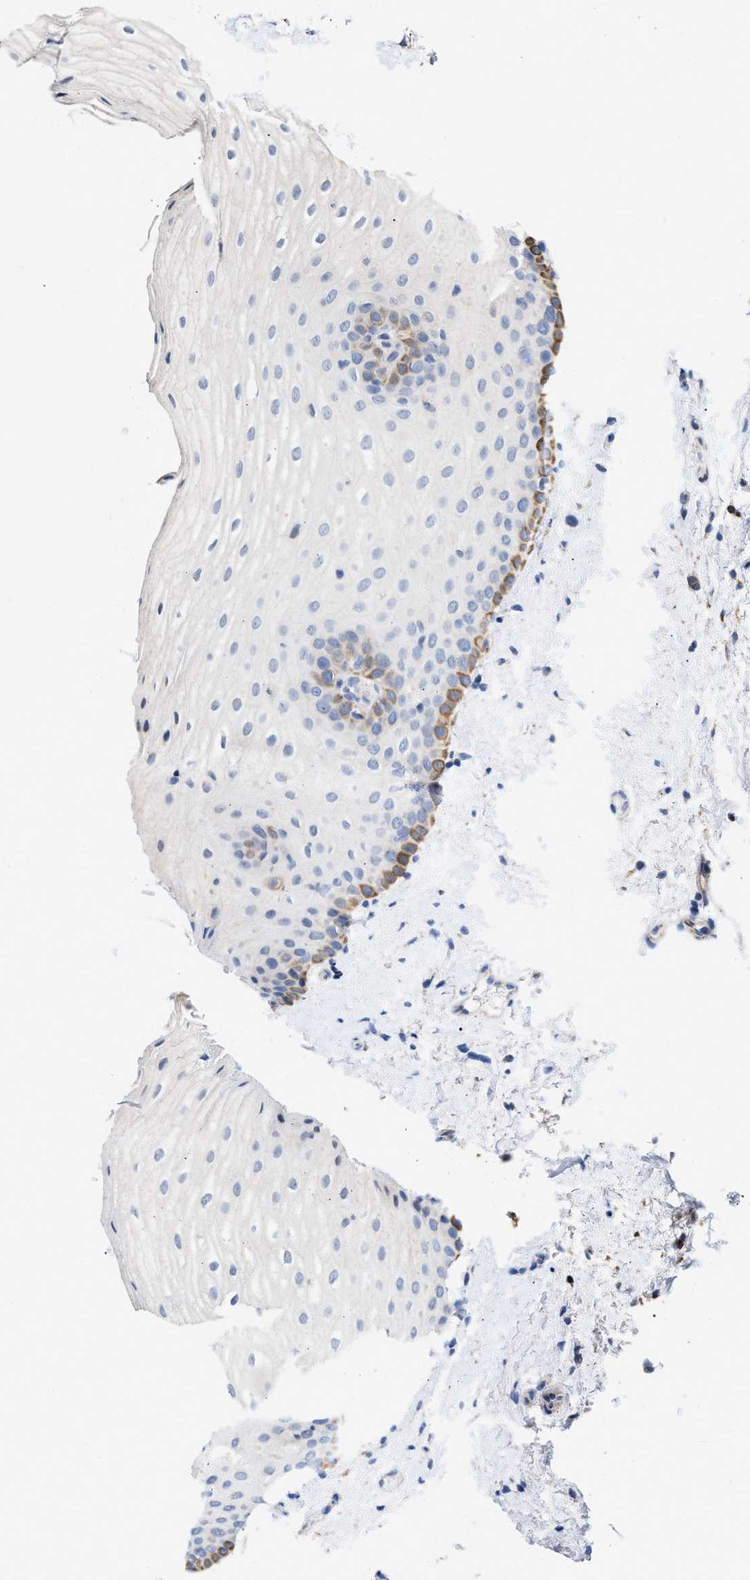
{"staining": {"intensity": "moderate", "quantity": "<25%", "location": "cytoplasmic/membranous"}, "tissue": "oral mucosa", "cell_type": "Squamous epithelial cells", "image_type": "normal", "snomed": [{"axis": "morphology", "description": "Normal tissue, NOS"}, {"axis": "topography", "description": "Skin"}, {"axis": "topography", "description": "Oral tissue"}], "caption": "Immunohistochemistry (IHC) photomicrograph of normal oral mucosa stained for a protein (brown), which displays low levels of moderate cytoplasmic/membranous positivity in about <25% of squamous epithelial cells.", "gene": "JAG1", "patient": {"sex": "male", "age": 84}}